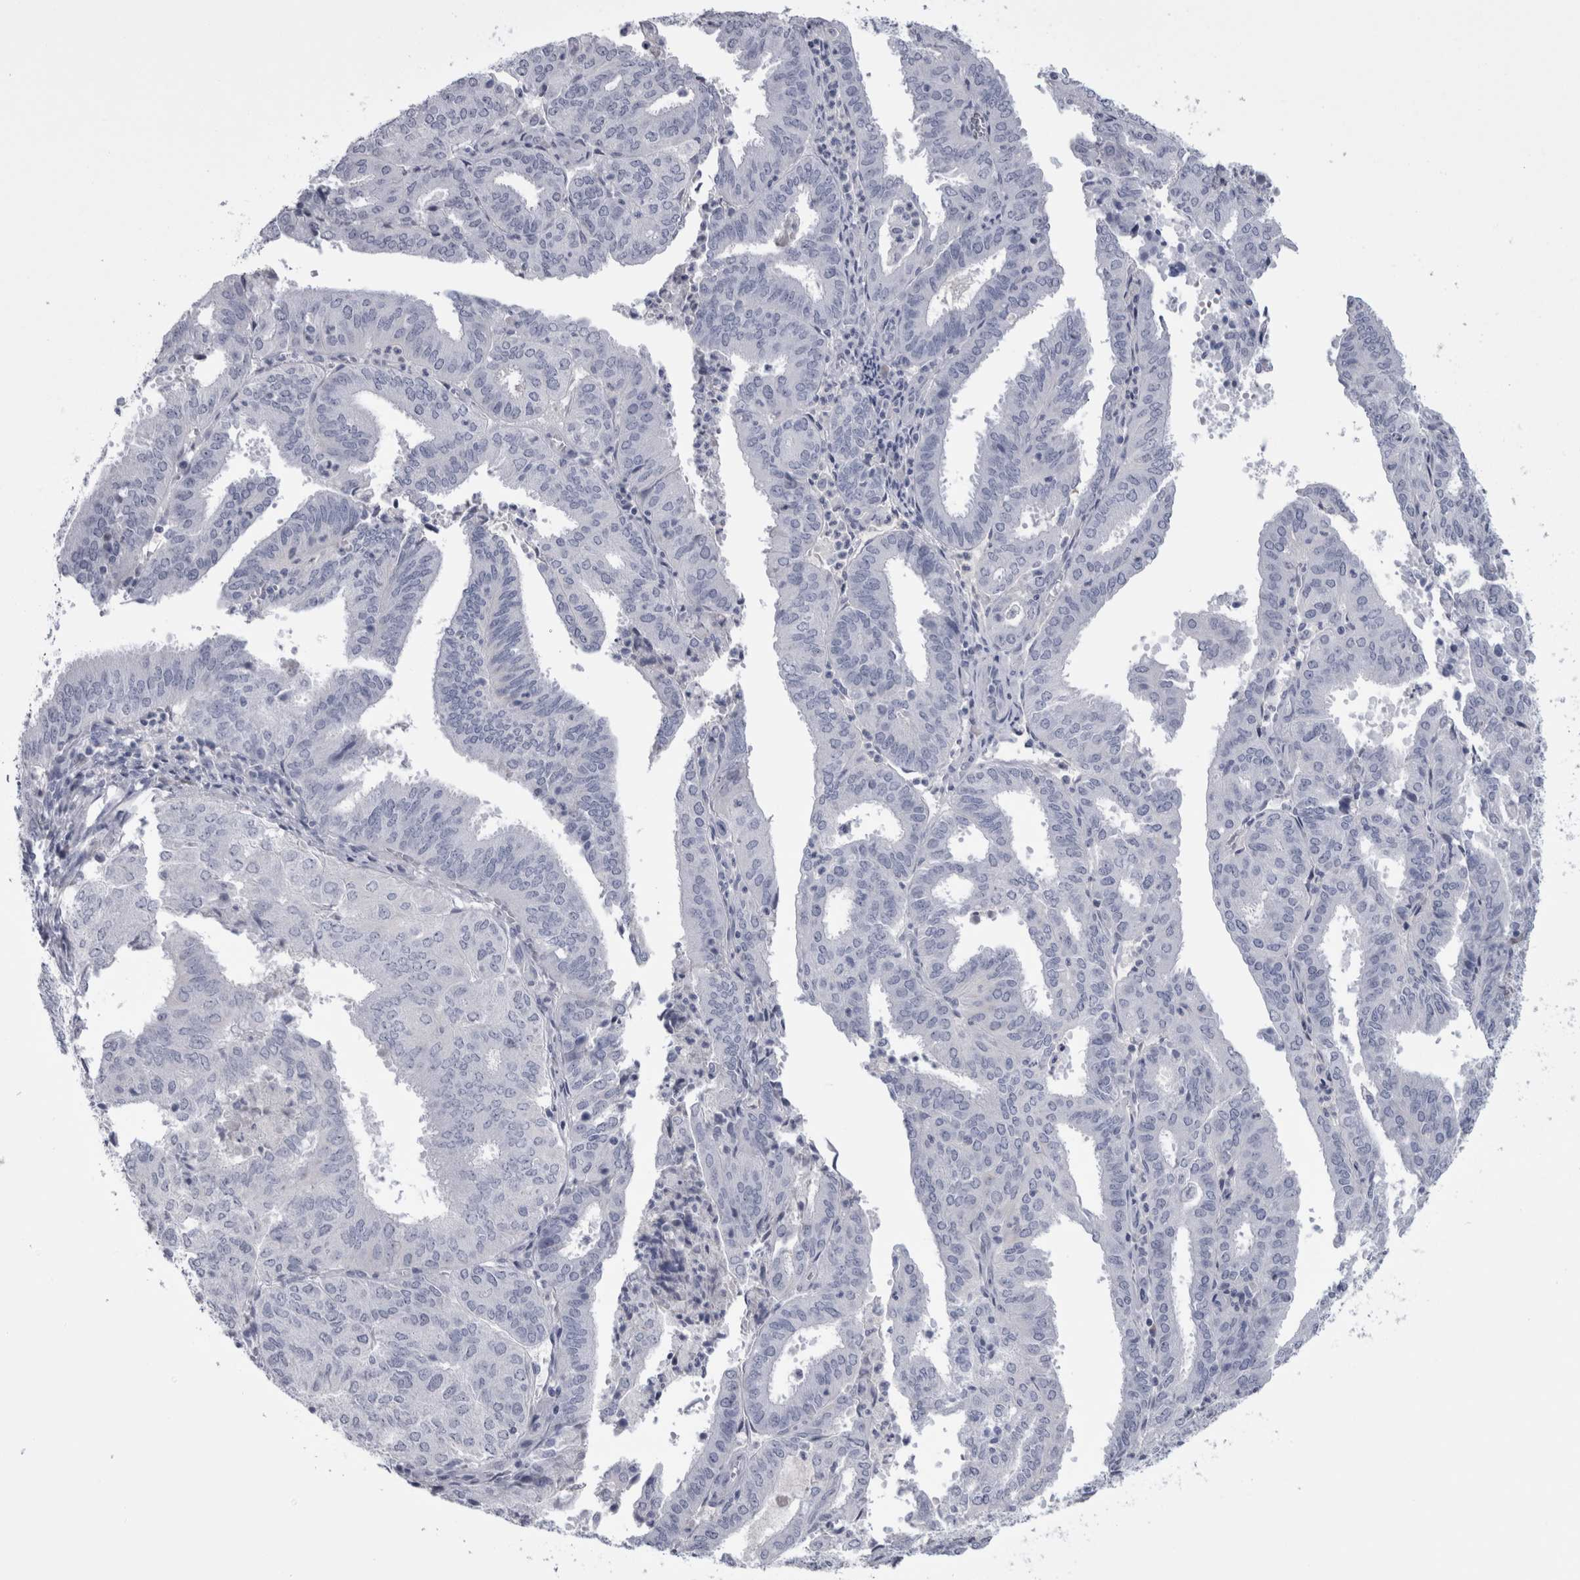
{"staining": {"intensity": "negative", "quantity": "none", "location": "none"}, "tissue": "endometrial cancer", "cell_type": "Tumor cells", "image_type": "cancer", "snomed": [{"axis": "morphology", "description": "Adenocarcinoma, NOS"}, {"axis": "topography", "description": "Uterus"}], "caption": "High magnification brightfield microscopy of endometrial cancer stained with DAB (brown) and counterstained with hematoxylin (blue): tumor cells show no significant positivity.", "gene": "PAX5", "patient": {"sex": "female", "age": 60}}